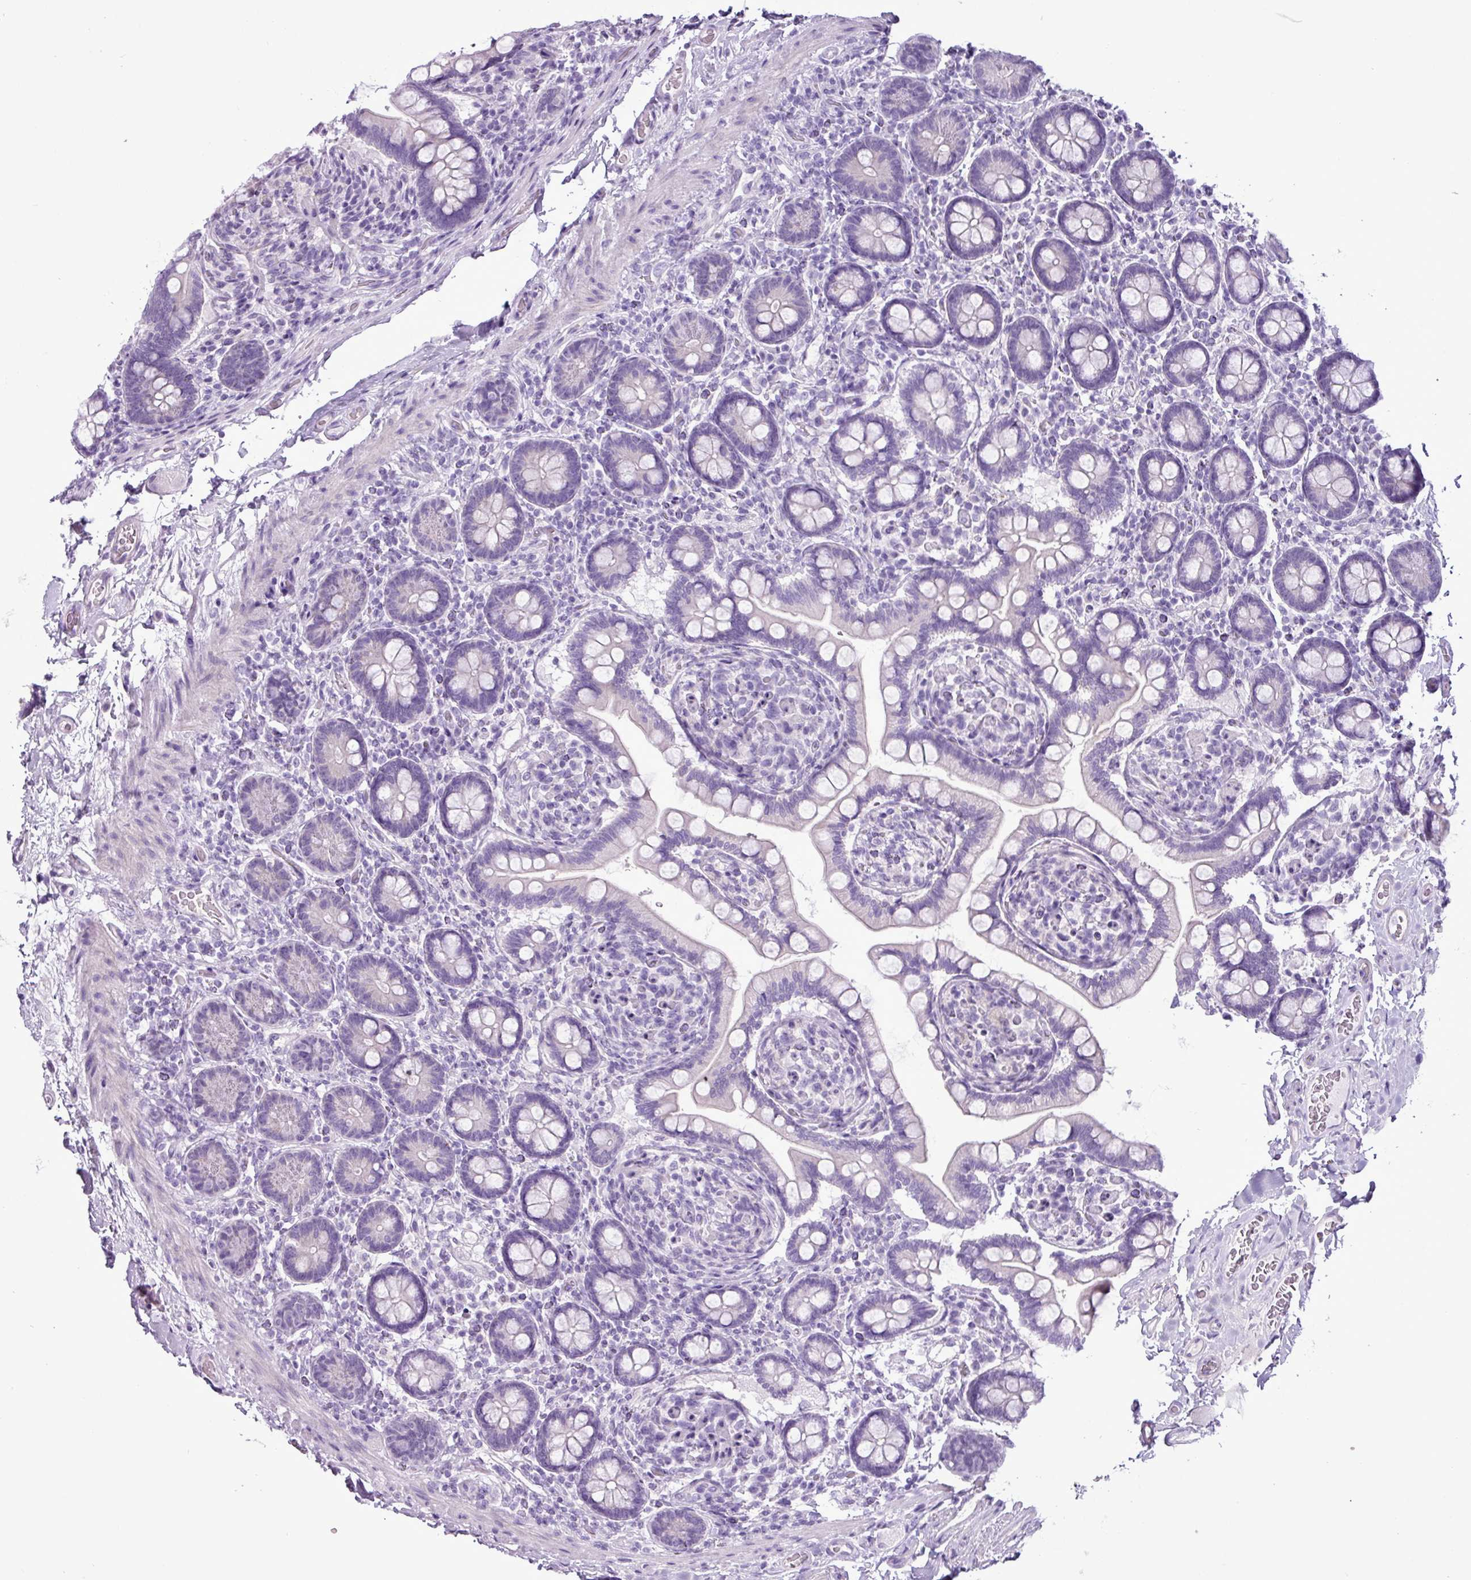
{"staining": {"intensity": "negative", "quantity": "none", "location": "none"}, "tissue": "small intestine", "cell_type": "Glandular cells", "image_type": "normal", "snomed": [{"axis": "morphology", "description": "Normal tissue, NOS"}, {"axis": "topography", "description": "Small intestine"}], "caption": "A high-resolution histopathology image shows immunohistochemistry (IHC) staining of normal small intestine, which exhibits no significant staining in glandular cells.", "gene": "ALDH3A1", "patient": {"sex": "female", "age": 64}}